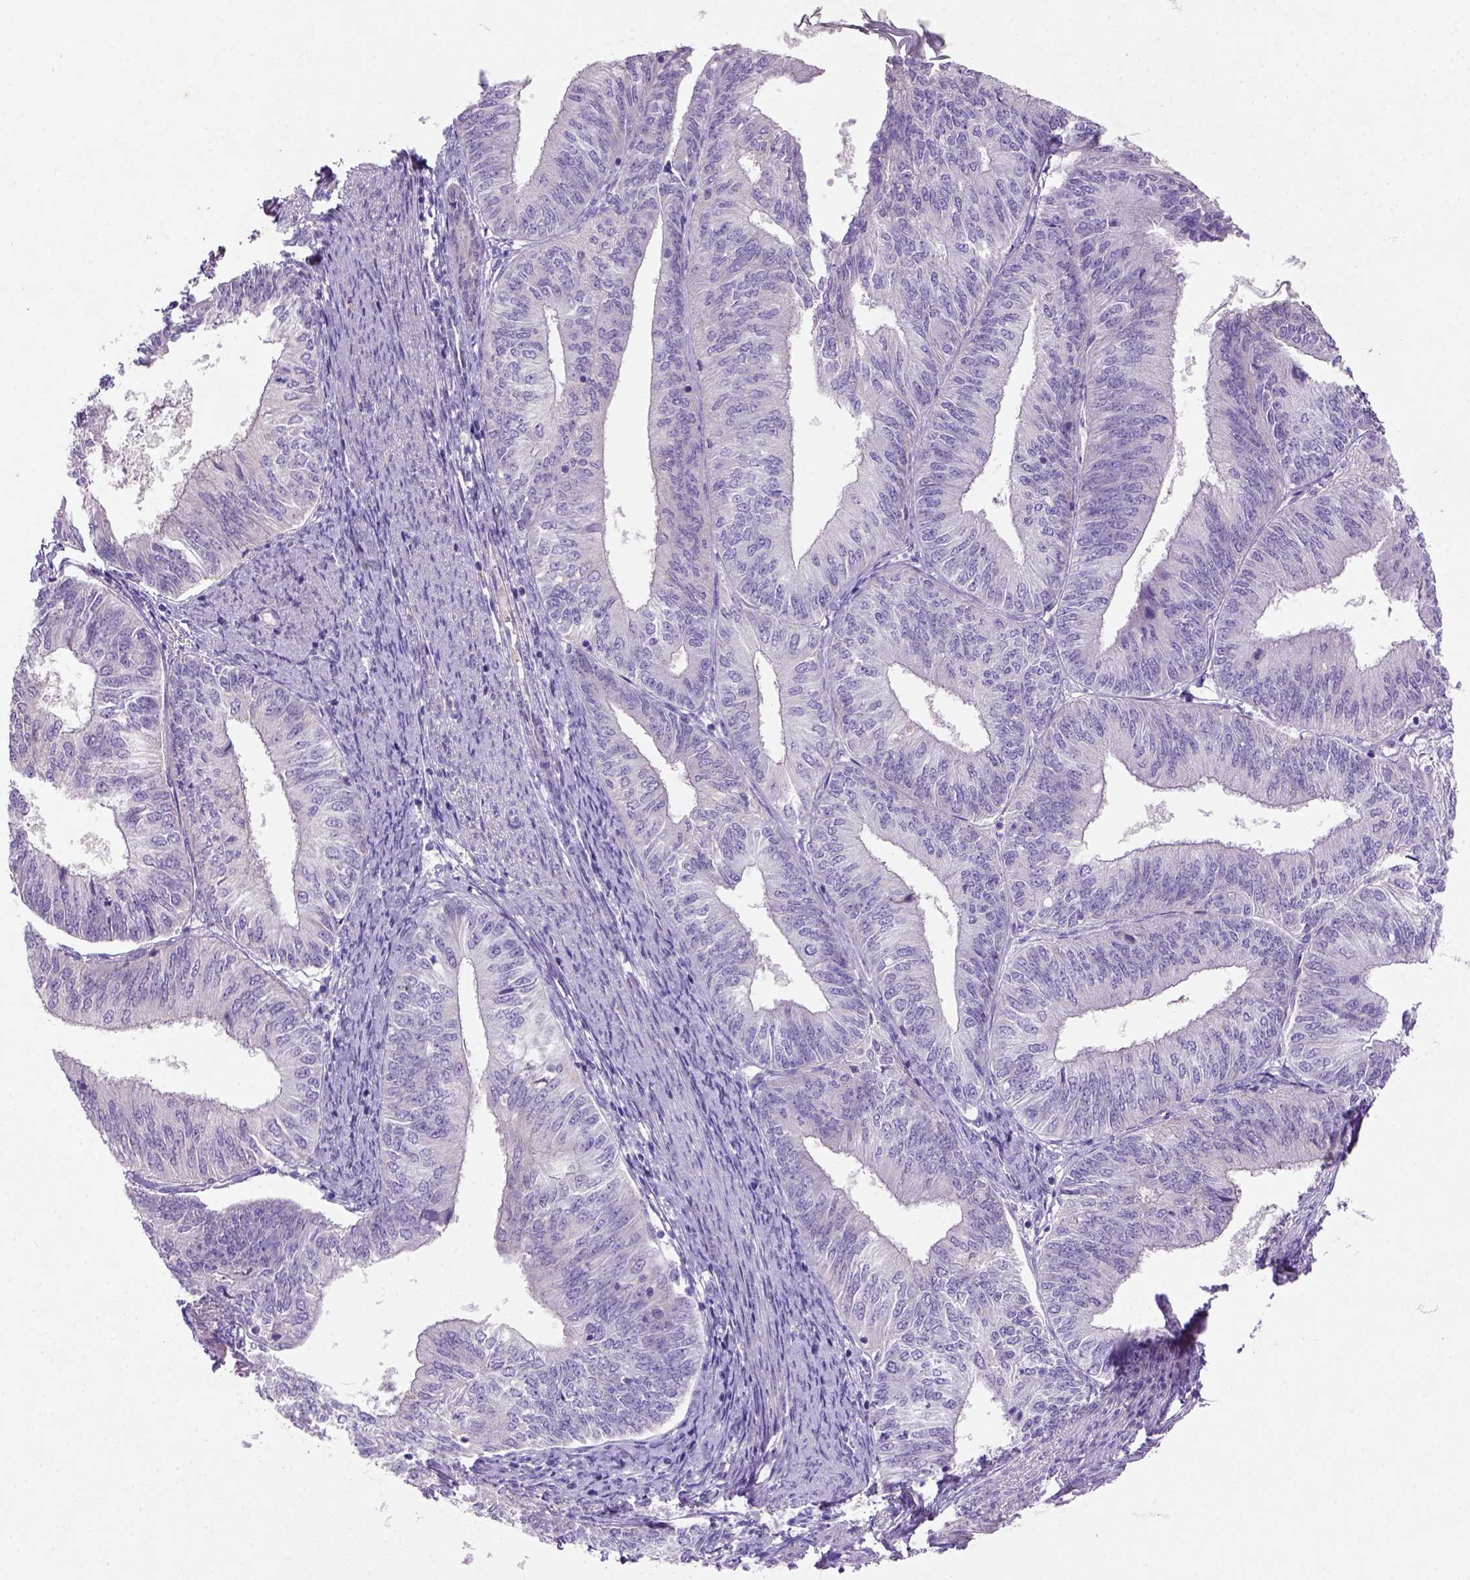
{"staining": {"intensity": "negative", "quantity": "none", "location": "none"}, "tissue": "endometrial cancer", "cell_type": "Tumor cells", "image_type": "cancer", "snomed": [{"axis": "morphology", "description": "Adenocarcinoma, NOS"}, {"axis": "topography", "description": "Endometrium"}], "caption": "A high-resolution micrograph shows immunohistochemistry (IHC) staining of adenocarcinoma (endometrial), which shows no significant expression in tumor cells.", "gene": "NUDT2", "patient": {"sex": "female", "age": 58}}